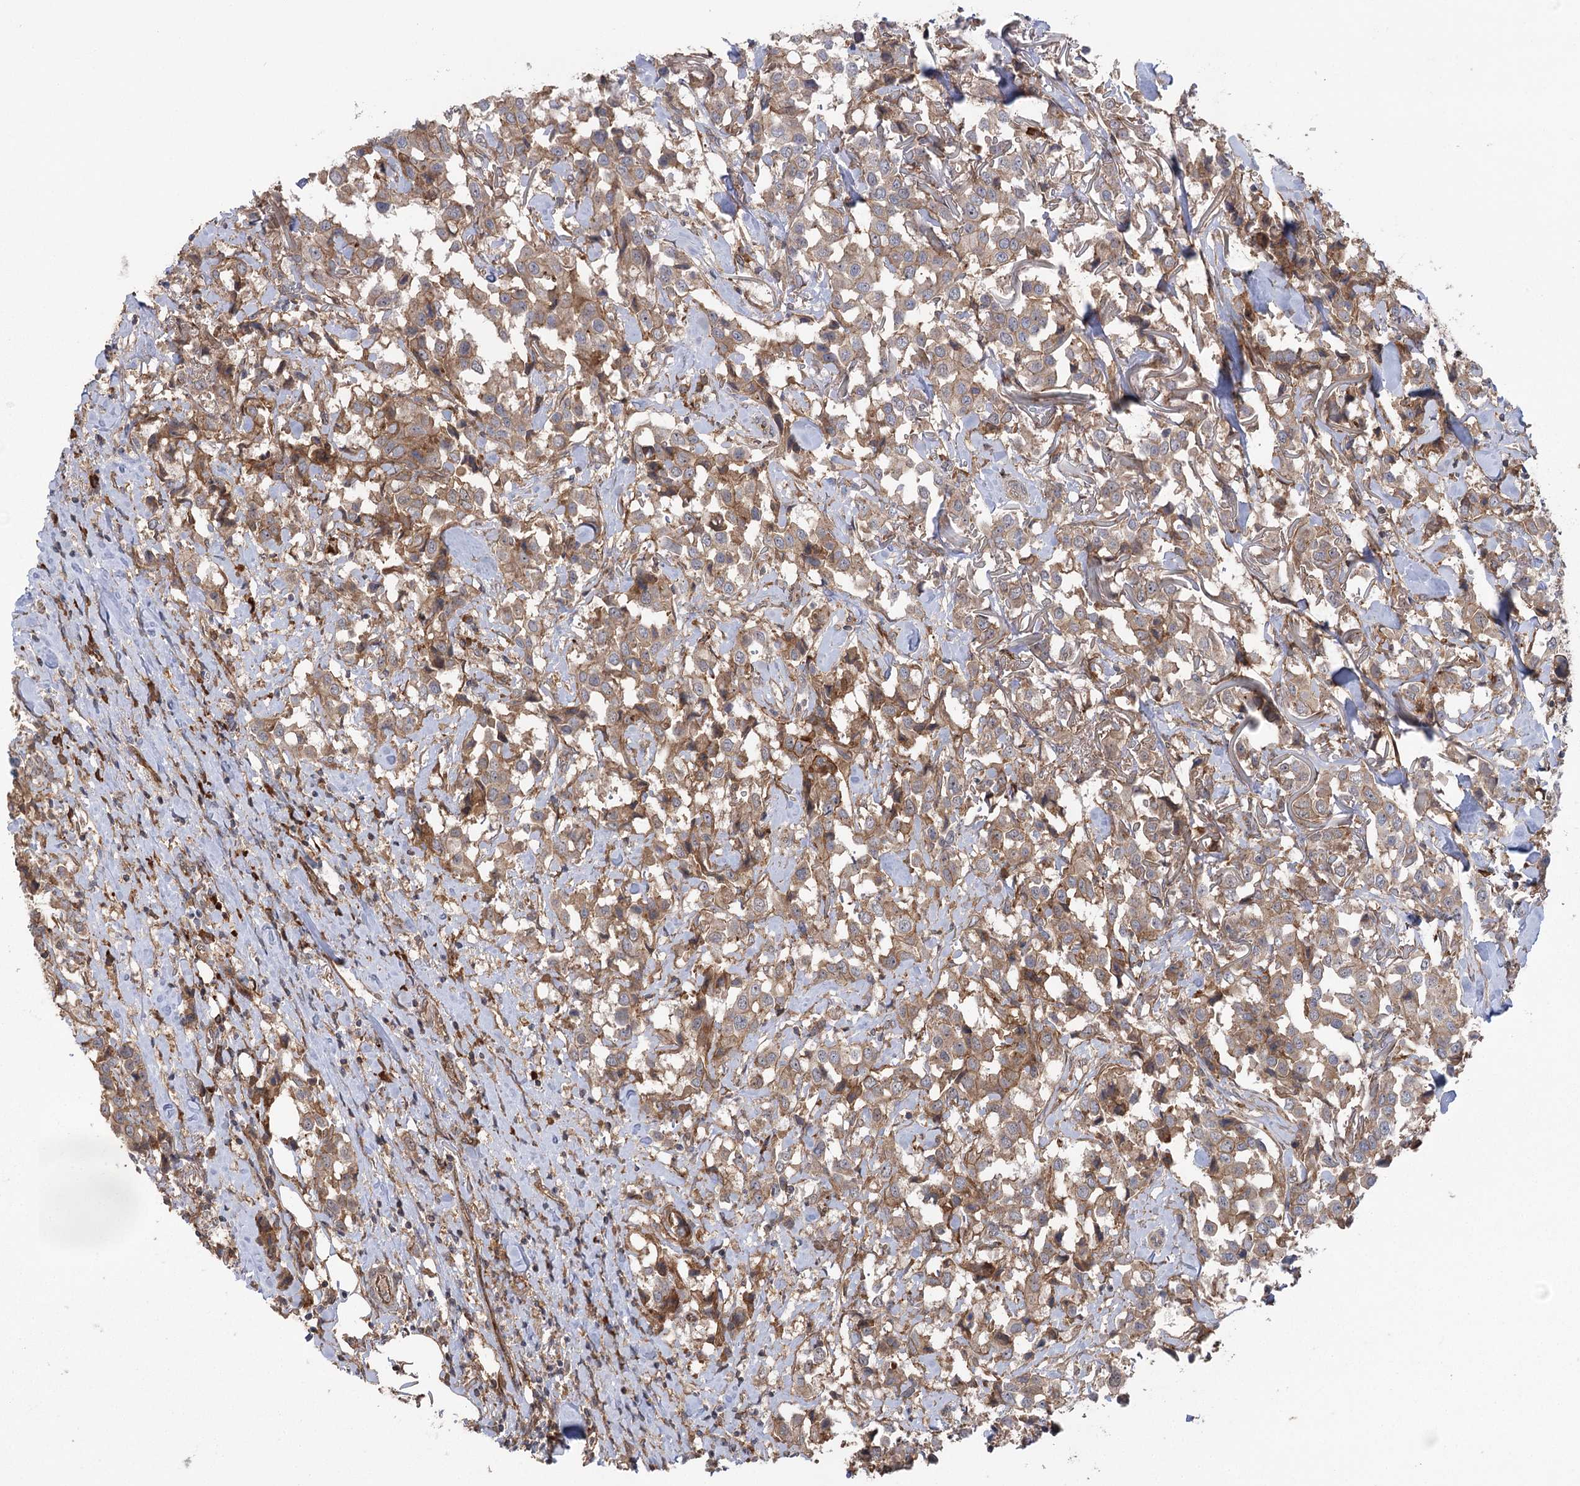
{"staining": {"intensity": "moderate", "quantity": ">75%", "location": "cytoplasmic/membranous"}, "tissue": "breast cancer", "cell_type": "Tumor cells", "image_type": "cancer", "snomed": [{"axis": "morphology", "description": "Duct carcinoma"}, {"axis": "topography", "description": "Breast"}], "caption": "High-power microscopy captured an immunohistochemistry histopathology image of breast cancer, revealing moderate cytoplasmic/membranous staining in approximately >75% of tumor cells.", "gene": "KCNN2", "patient": {"sex": "female", "age": 80}}